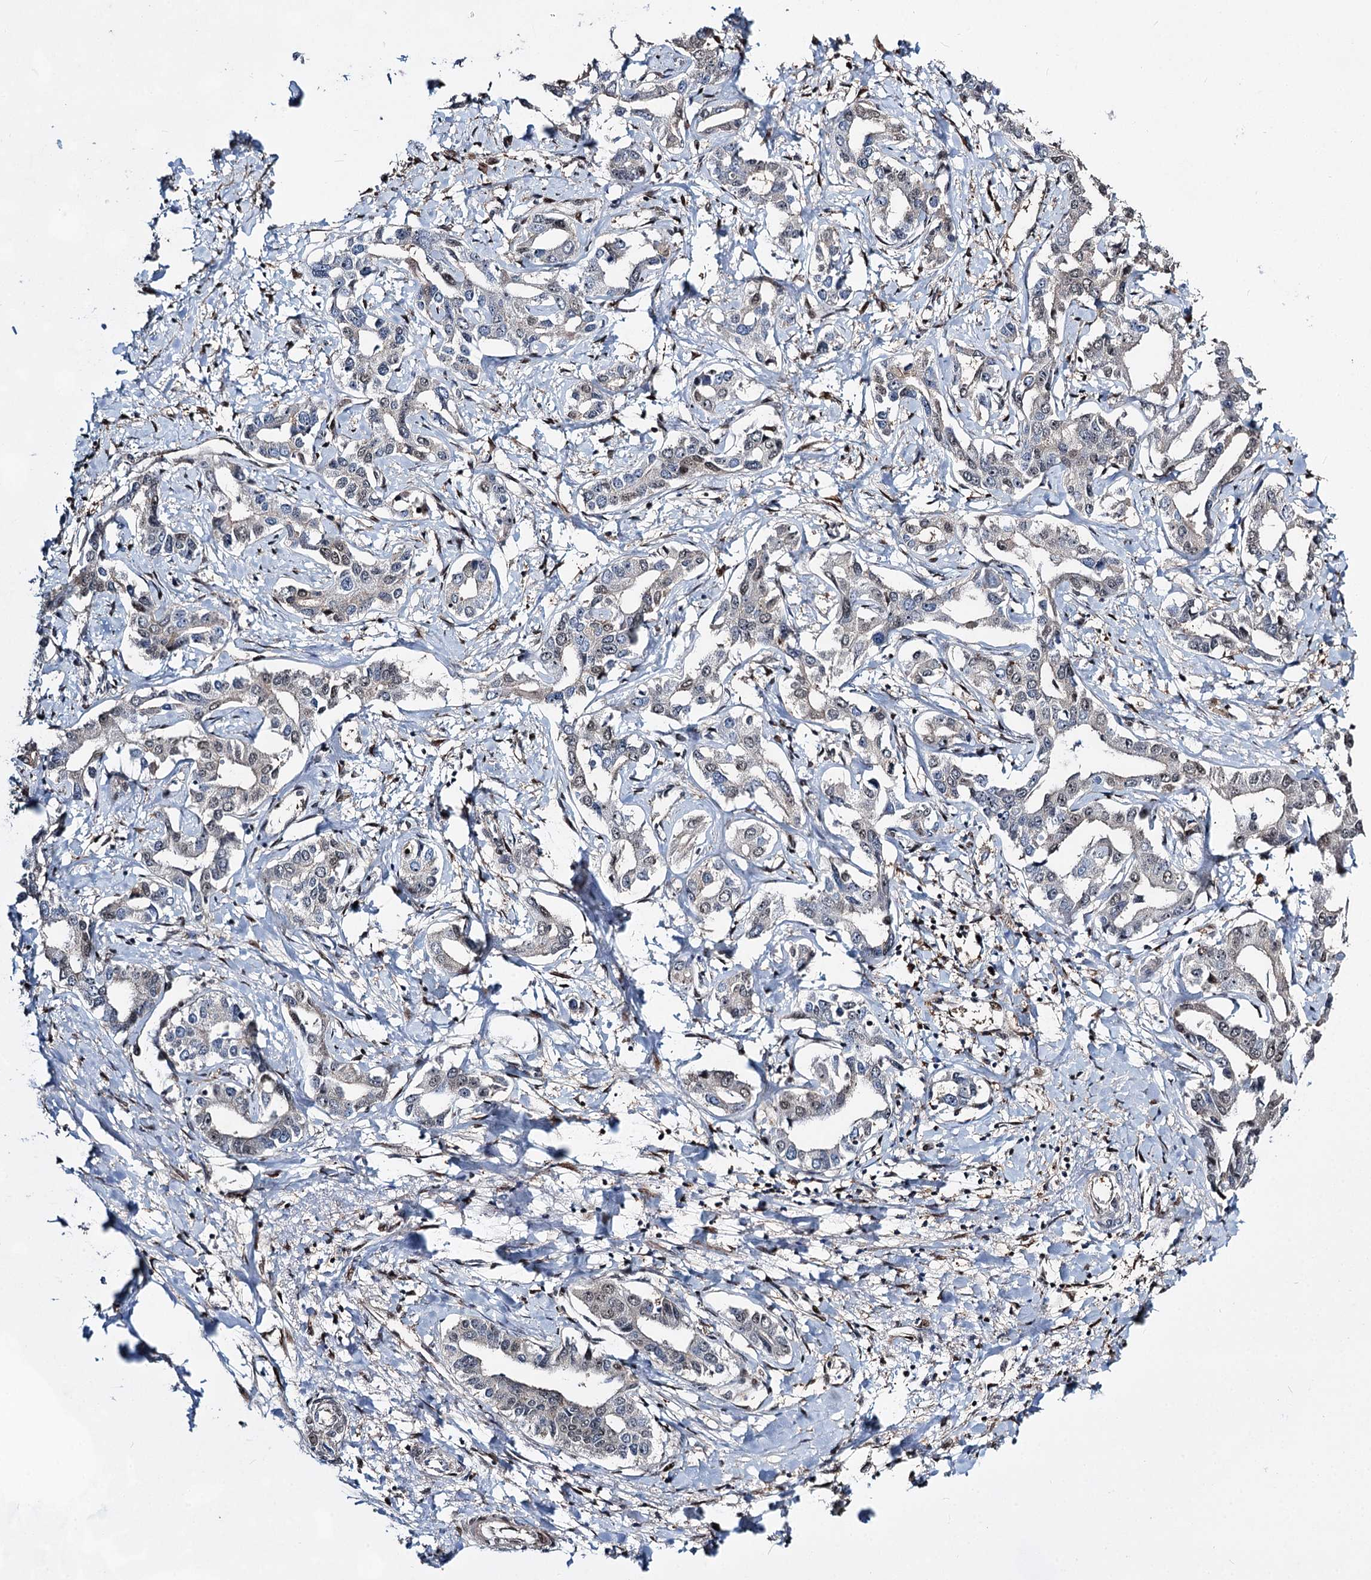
{"staining": {"intensity": "negative", "quantity": "none", "location": "none"}, "tissue": "liver cancer", "cell_type": "Tumor cells", "image_type": "cancer", "snomed": [{"axis": "morphology", "description": "Cholangiocarcinoma"}, {"axis": "topography", "description": "Liver"}], "caption": "Immunohistochemistry histopathology image of neoplastic tissue: liver cancer (cholangiocarcinoma) stained with DAB reveals no significant protein expression in tumor cells. The staining is performed using DAB brown chromogen with nuclei counter-stained in using hematoxylin.", "gene": "GPBP1", "patient": {"sex": "male", "age": 59}}